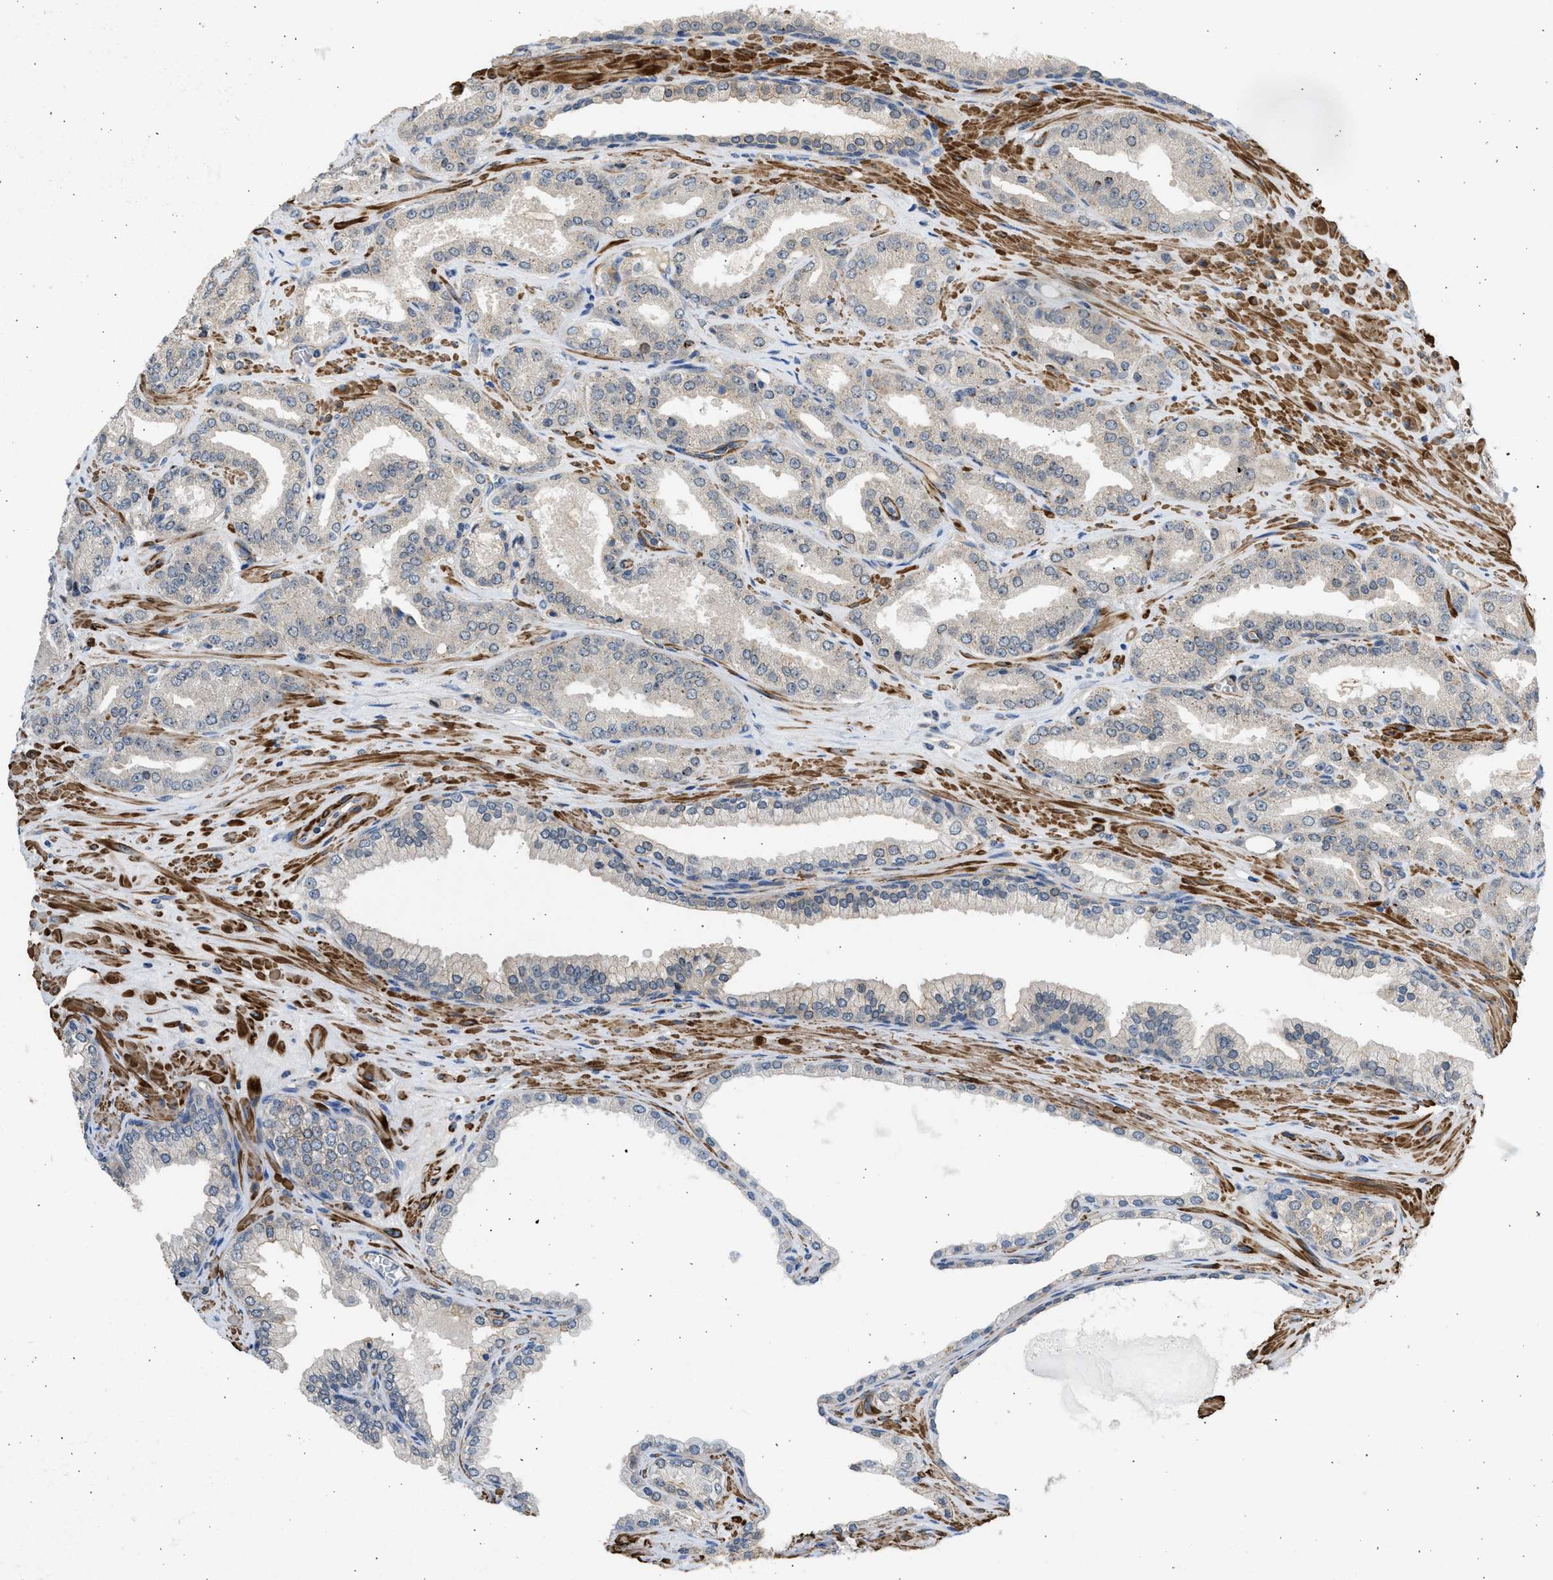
{"staining": {"intensity": "negative", "quantity": "none", "location": "none"}, "tissue": "prostate cancer", "cell_type": "Tumor cells", "image_type": "cancer", "snomed": [{"axis": "morphology", "description": "Adenocarcinoma, High grade"}, {"axis": "topography", "description": "Prostate"}], "caption": "DAB immunohistochemical staining of prostate cancer (high-grade adenocarcinoma) exhibits no significant expression in tumor cells.", "gene": "PCNX3", "patient": {"sex": "male", "age": 71}}